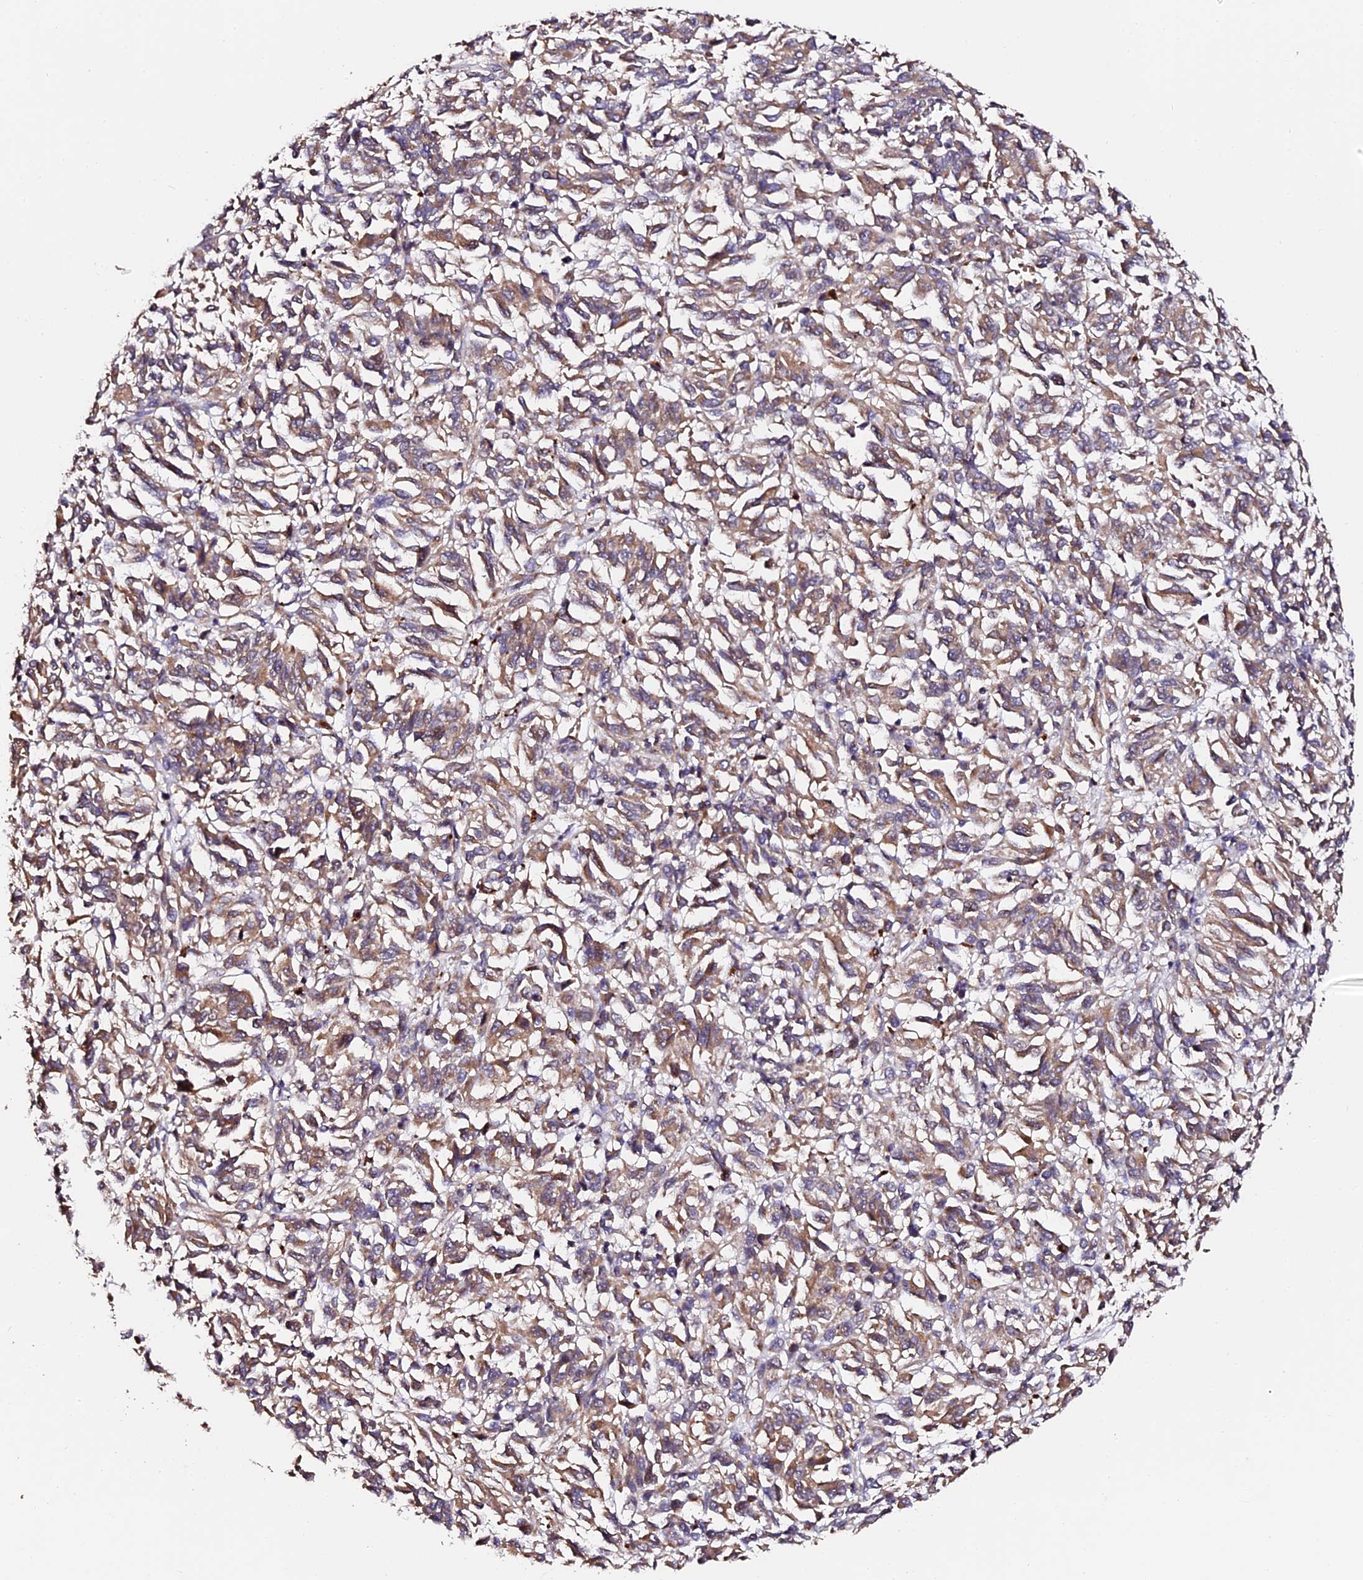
{"staining": {"intensity": "weak", "quantity": "25%-75%", "location": "cytoplasmic/membranous"}, "tissue": "melanoma", "cell_type": "Tumor cells", "image_type": "cancer", "snomed": [{"axis": "morphology", "description": "Malignant melanoma, Metastatic site"}, {"axis": "topography", "description": "Lung"}], "caption": "A brown stain highlights weak cytoplasmic/membranous staining of a protein in melanoma tumor cells.", "gene": "TDO2", "patient": {"sex": "male", "age": 64}}